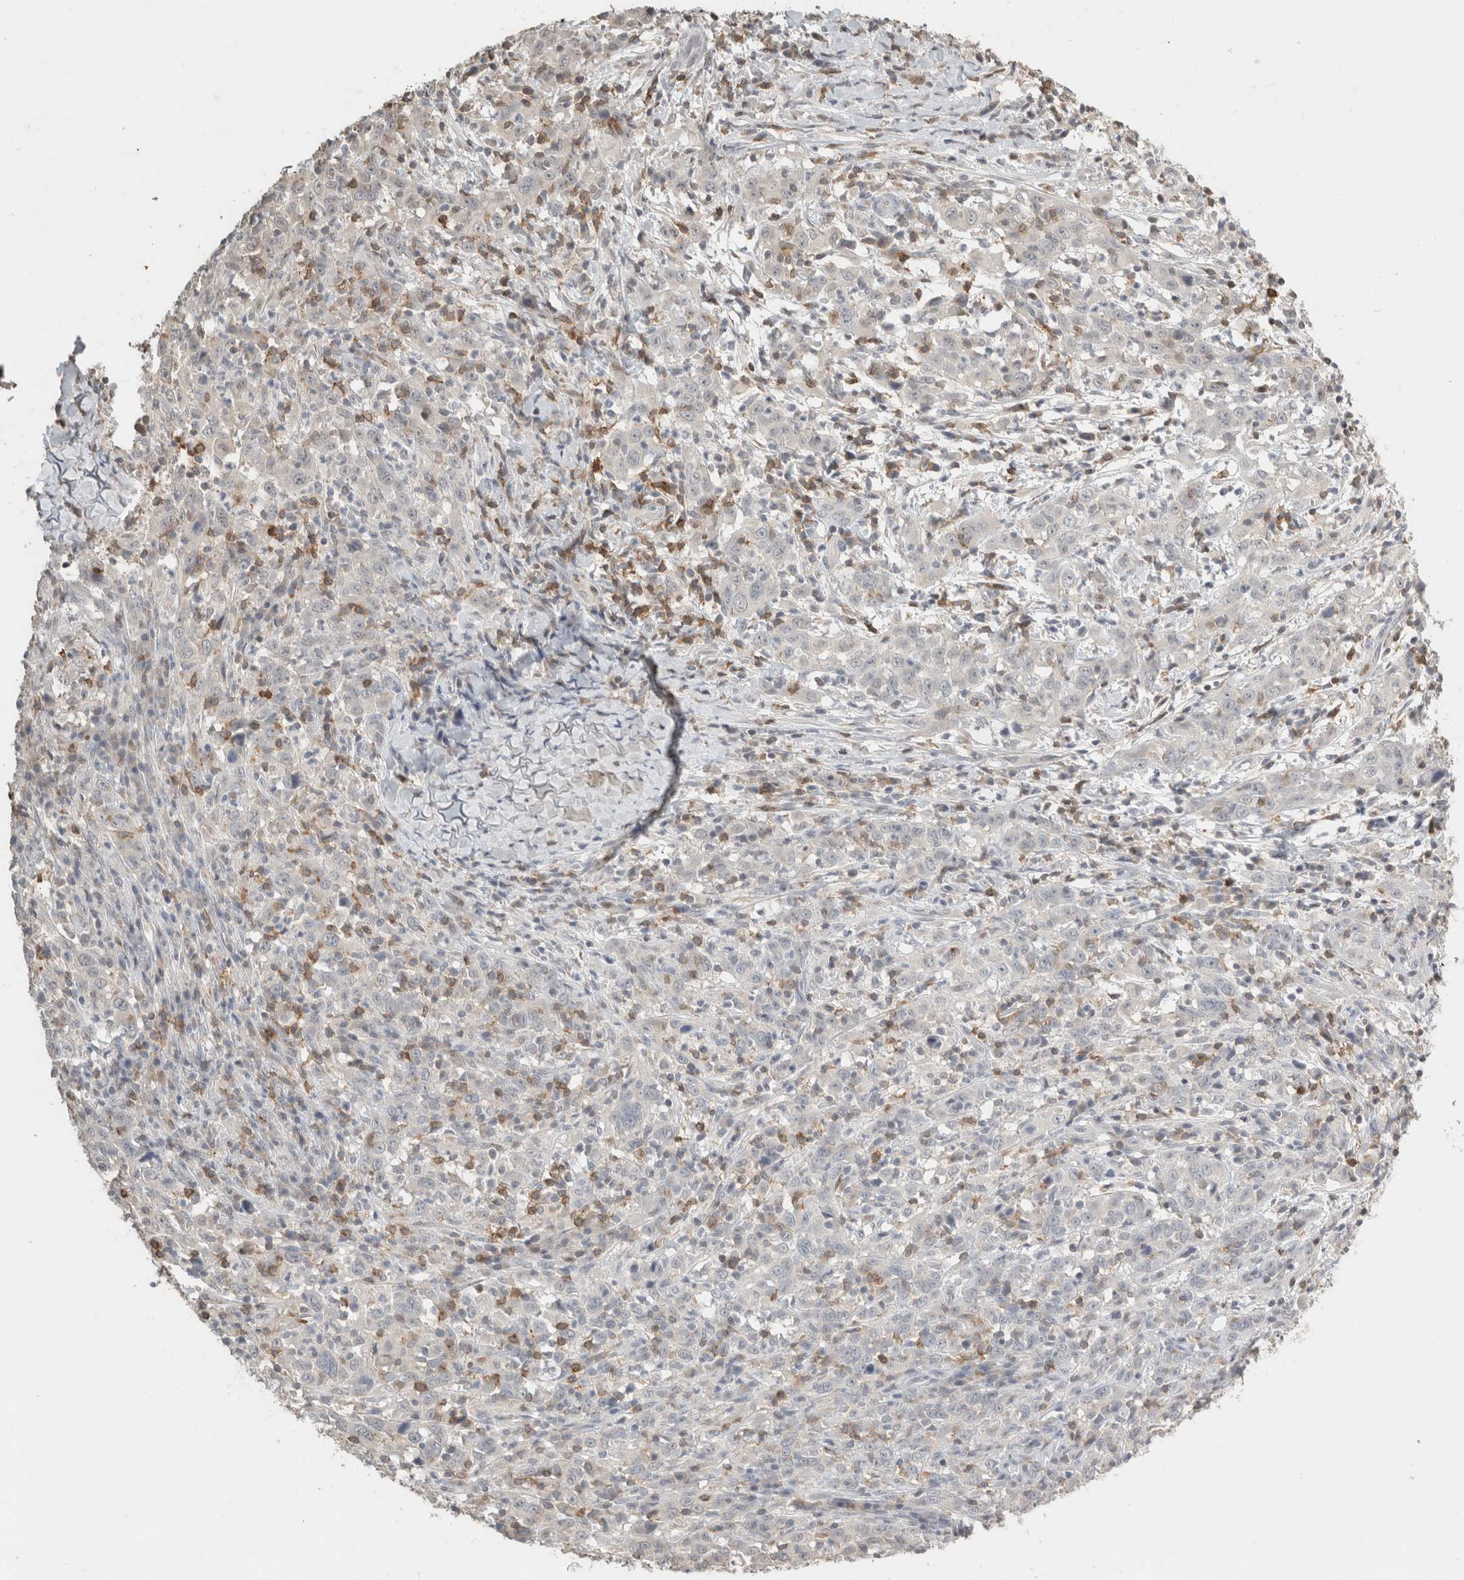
{"staining": {"intensity": "negative", "quantity": "none", "location": "none"}, "tissue": "cervical cancer", "cell_type": "Tumor cells", "image_type": "cancer", "snomed": [{"axis": "morphology", "description": "Squamous cell carcinoma, NOS"}, {"axis": "topography", "description": "Cervix"}], "caption": "Tumor cells are negative for brown protein staining in cervical cancer (squamous cell carcinoma).", "gene": "TRAT1", "patient": {"sex": "female", "age": 46}}